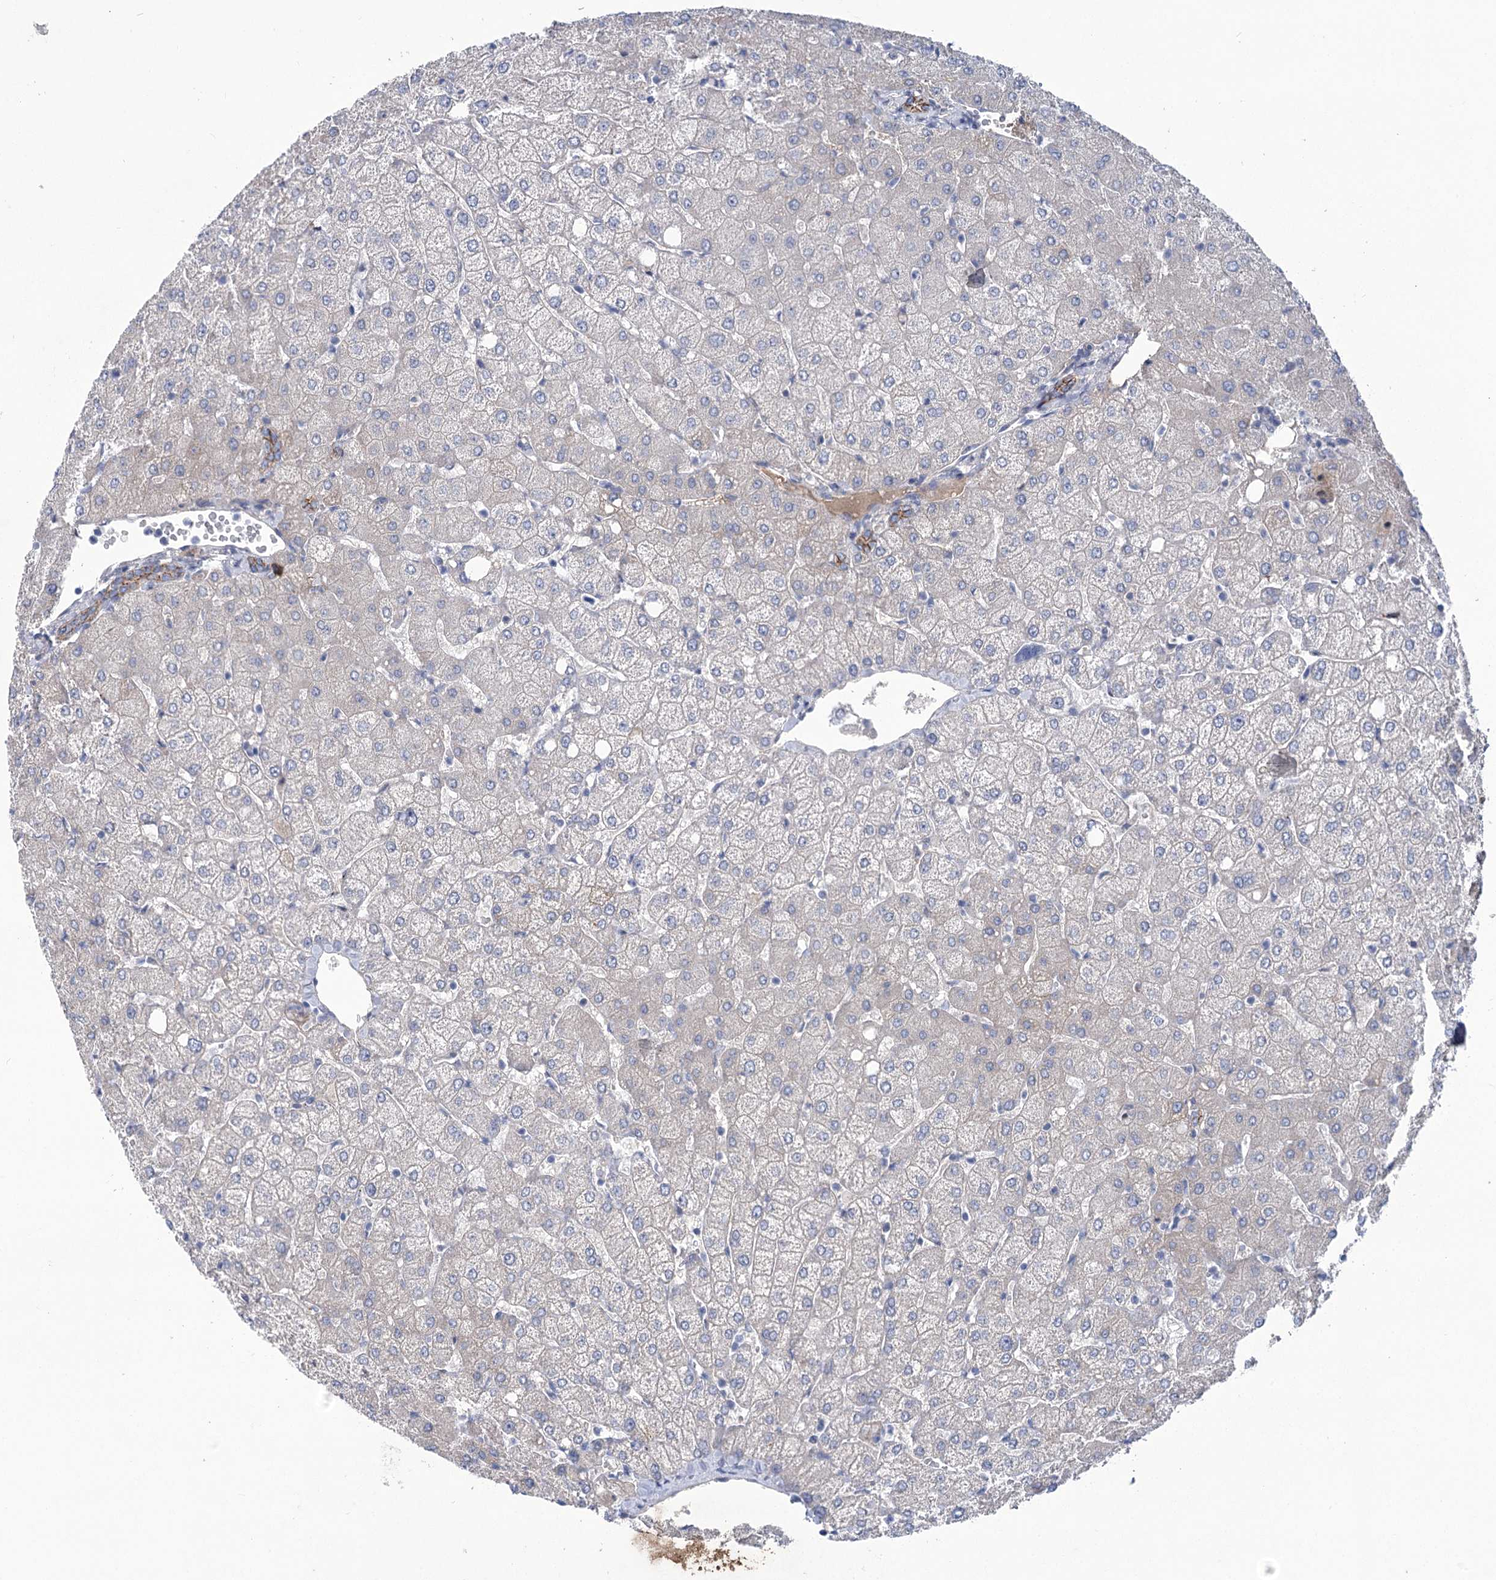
{"staining": {"intensity": "weak", "quantity": "25%-75%", "location": "cytoplasmic/membranous"}, "tissue": "liver", "cell_type": "Cholangiocytes", "image_type": "normal", "snomed": [{"axis": "morphology", "description": "Normal tissue, NOS"}, {"axis": "topography", "description": "Liver"}], "caption": "Immunohistochemistry histopathology image of benign liver: liver stained using immunohistochemistry exhibits low levels of weak protein expression localized specifically in the cytoplasmic/membranous of cholangiocytes, appearing as a cytoplasmic/membranous brown color.", "gene": "CEP164", "patient": {"sex": "female", "age": 54}}